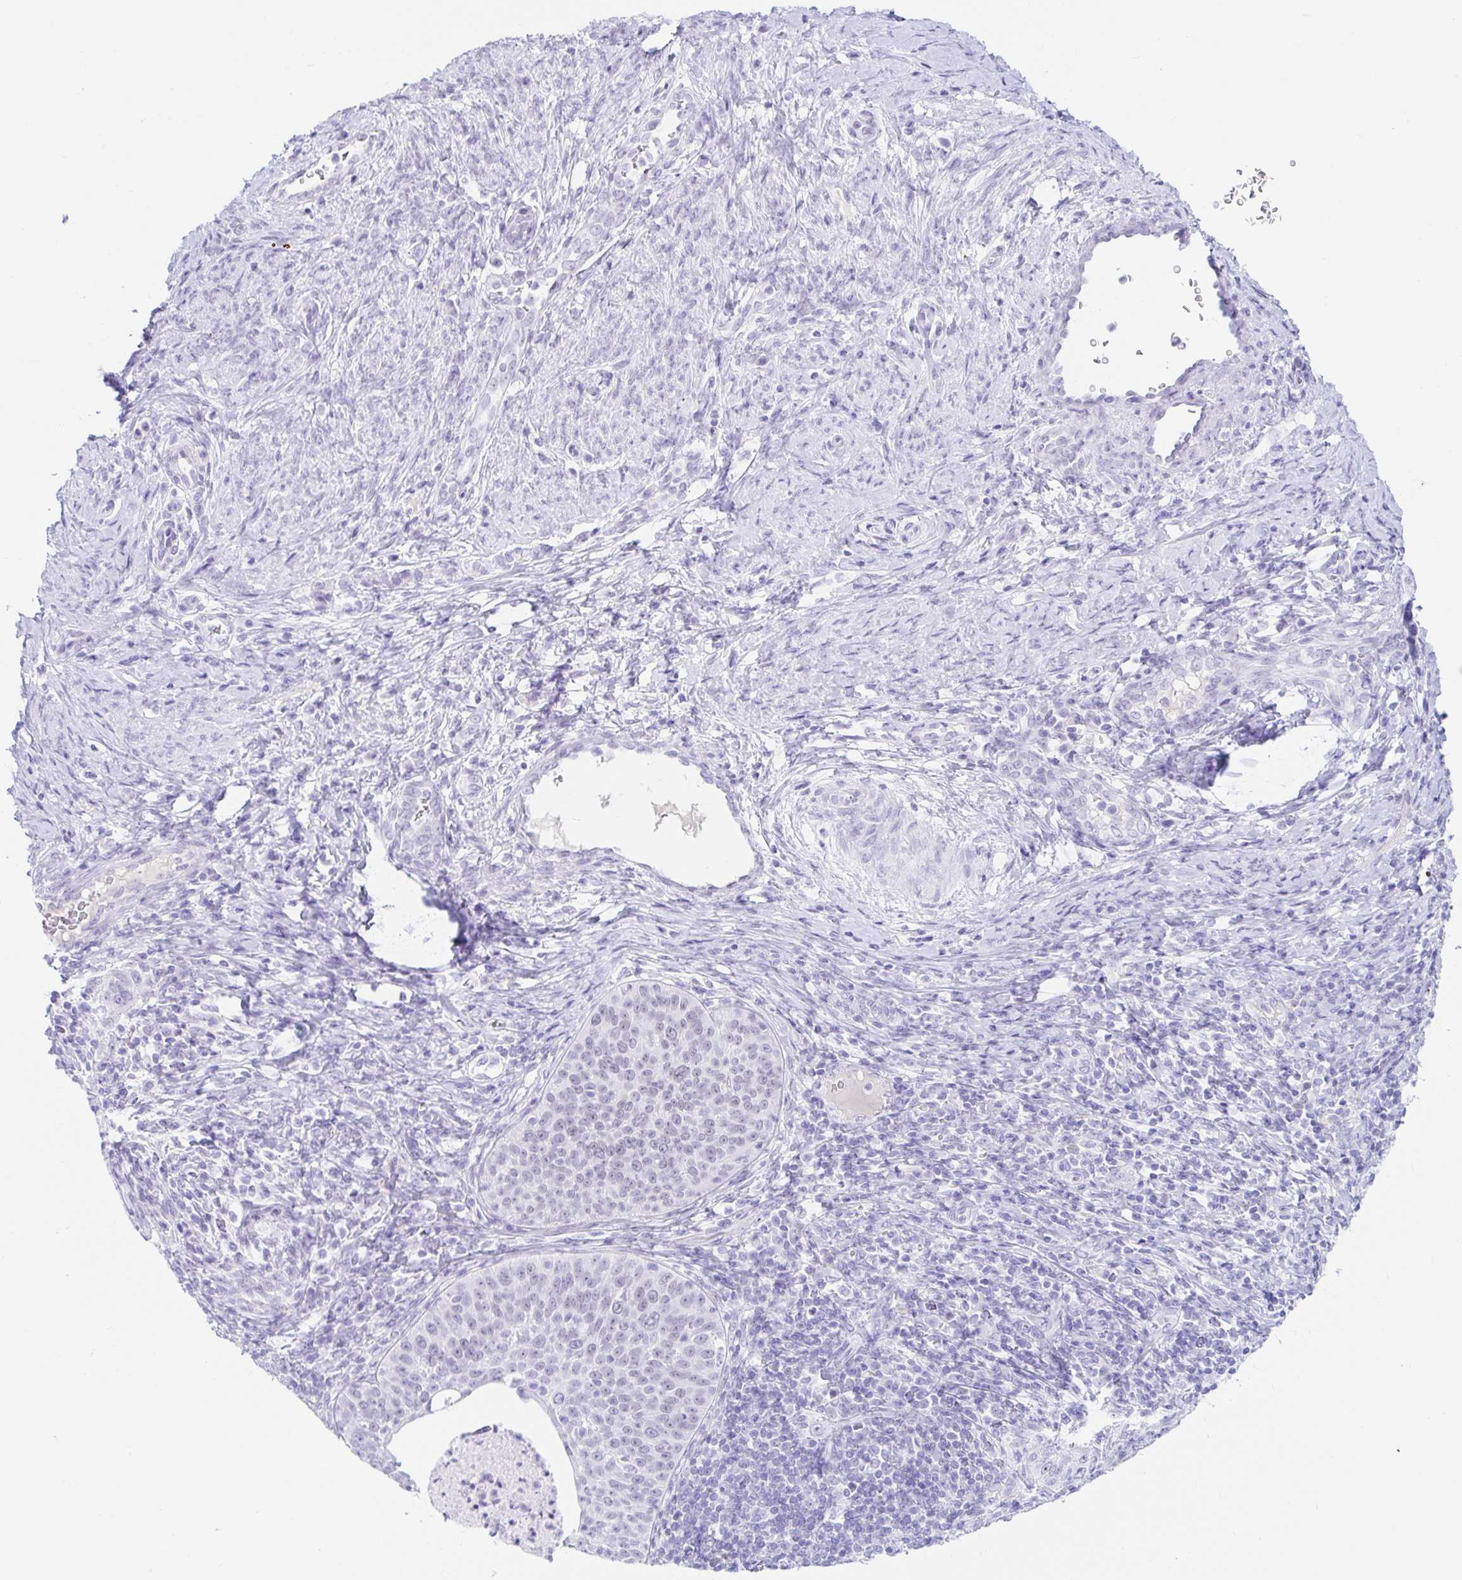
{"staining": {"intensity": "negative", "quantity": "none", "location": "none"}, "tissue": "cervical cancer", "cell_type": "Tumor cells", "image_type": "cancer", "snomed": [{"axis": "morphology", "description": "Squamous cell carcinoma, NOS"}, {"axis": "topography", "description": "Cervix"}], "caption": "A photomicrograph of human cervical cancer is negative for staining in tumor cells. (DAB (3,3'-diaminobenzidine) IHC with hematoxylin counter stain).", "gene": "OR6T1", "patient": {"sex": "female", "age": 30}}